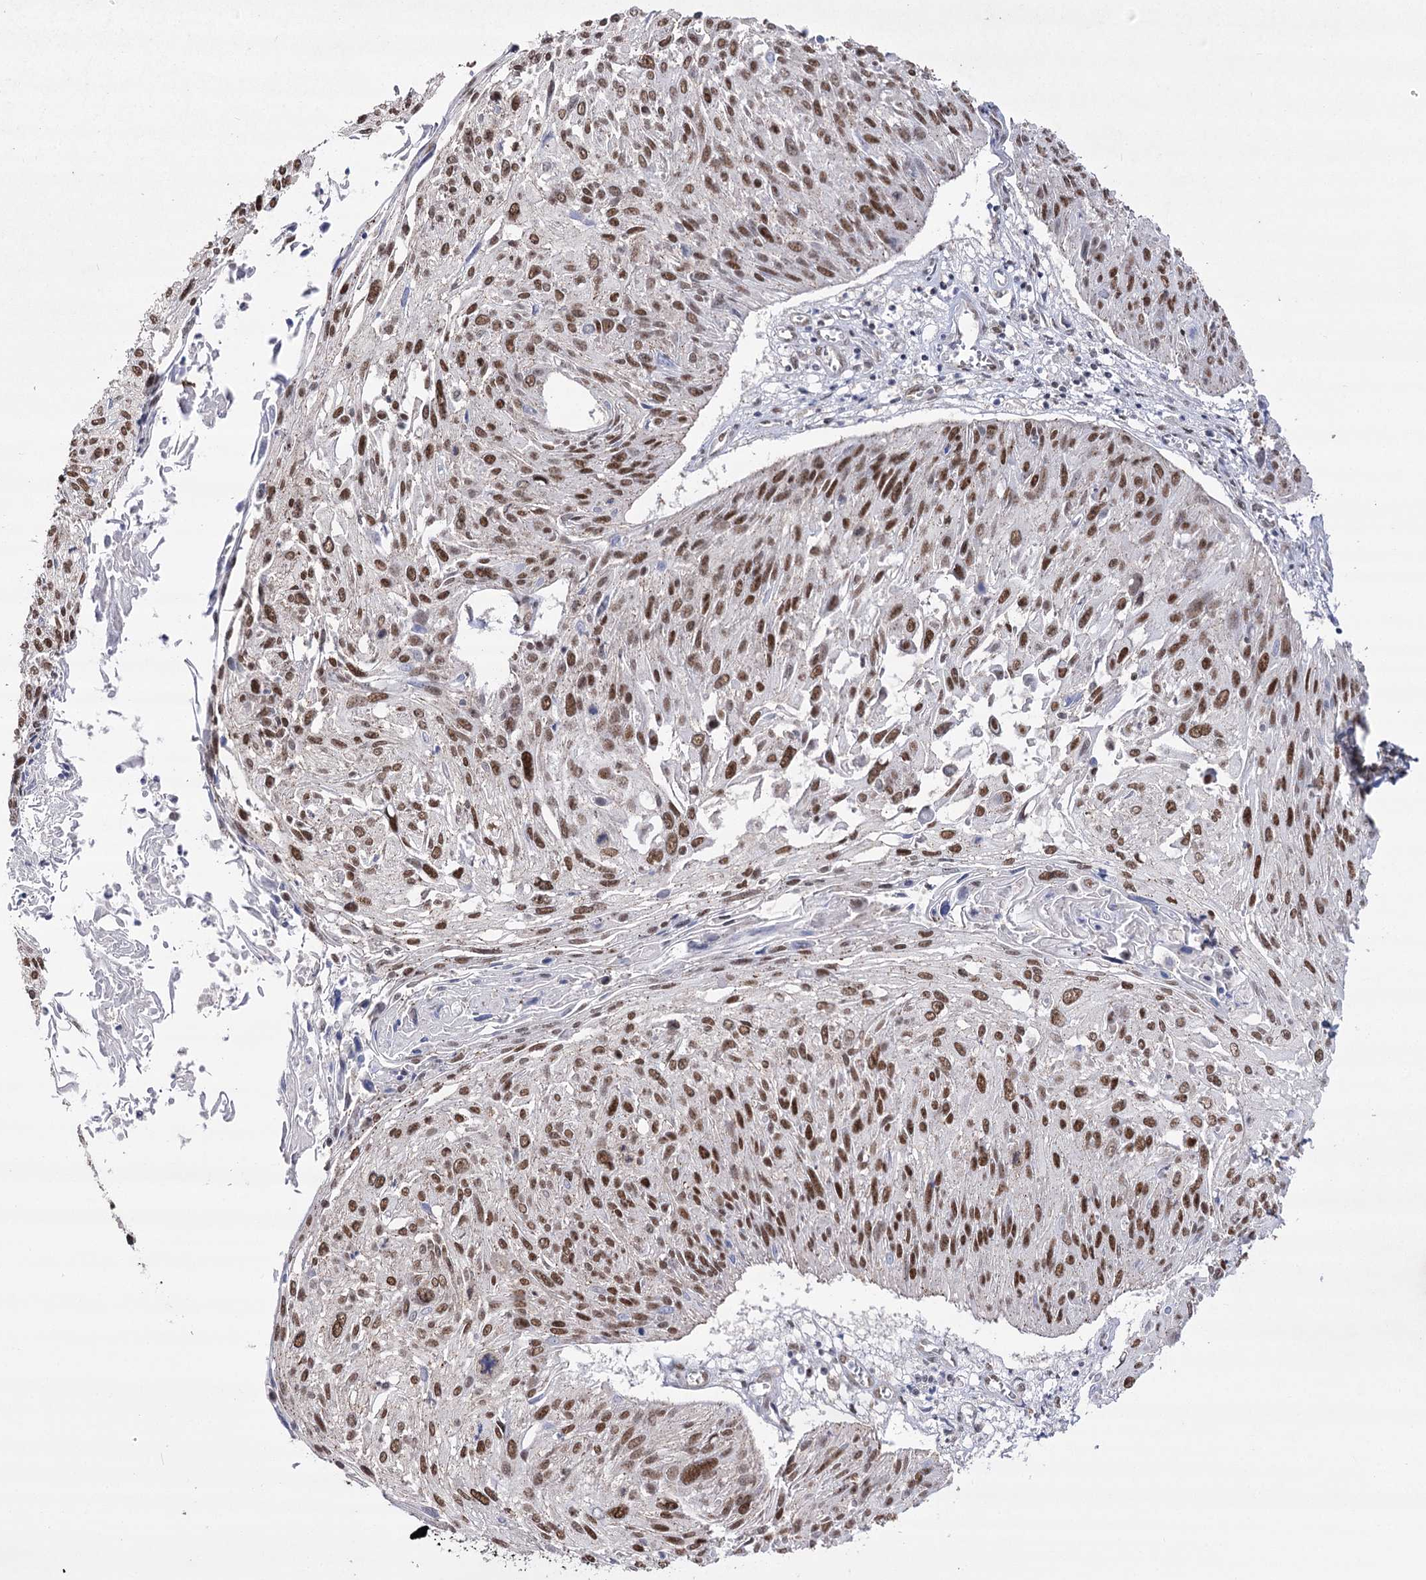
{"staining": {"intensity": "moderate", "quantity": ">75%", "location": "nuclear"}, "tissue": "cervical cancer", "cell_type": "Tumor cells", "image_type": "cancer", "snomed": [{"axis": "morphology", "description": "Squamous cell carcinoma, NOS"}, {"axis": "topography", "description": "Cervix"}], "caption": "Protein expression analysis of cervical squamous cell carcinoma exhibits moderate nuclear staining in approximately >75% of tumor cells.", "gene": "VGLL4", "patient": {"sex": "female", "age": 51}}